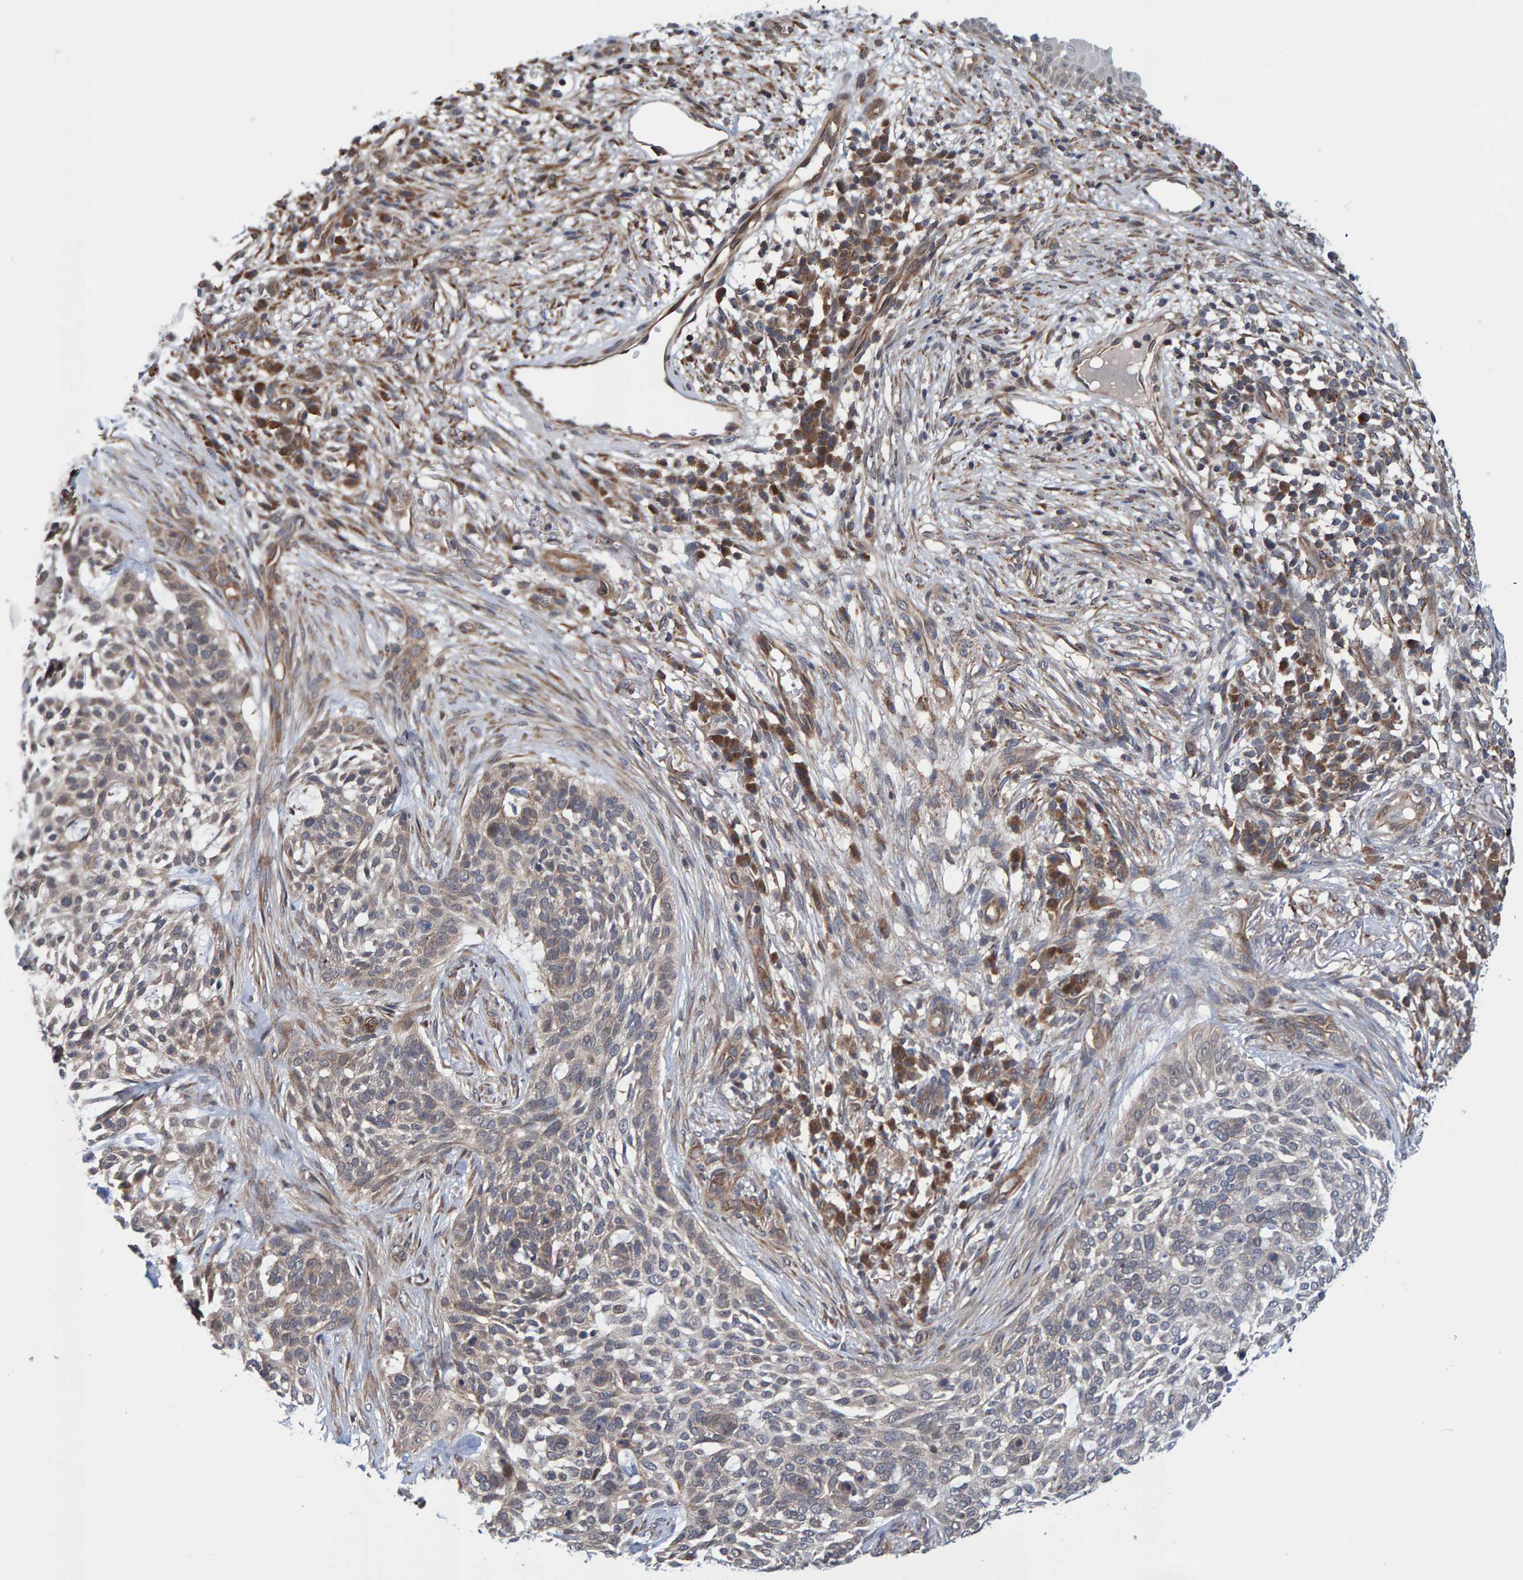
{"staining": {"intensity": "weak", "quantity": "<25%", "location": "cytoplasmic/membranous"}, "tissue": "skin cancer", "cell_type": "Tumor cells", "image_type": "cancer", "snomed": [{"axis": "morphology", "description": "Basal cell carcinoma"}, {"axis": "topography", "description": "Skin"}], "caption": "Immunohistochemical staining of human skin basal cell carcinoma reveals no significant staining in tumor cells.", "gene": "SCRN2", "patient": {"sex": "female", "age": 64}}